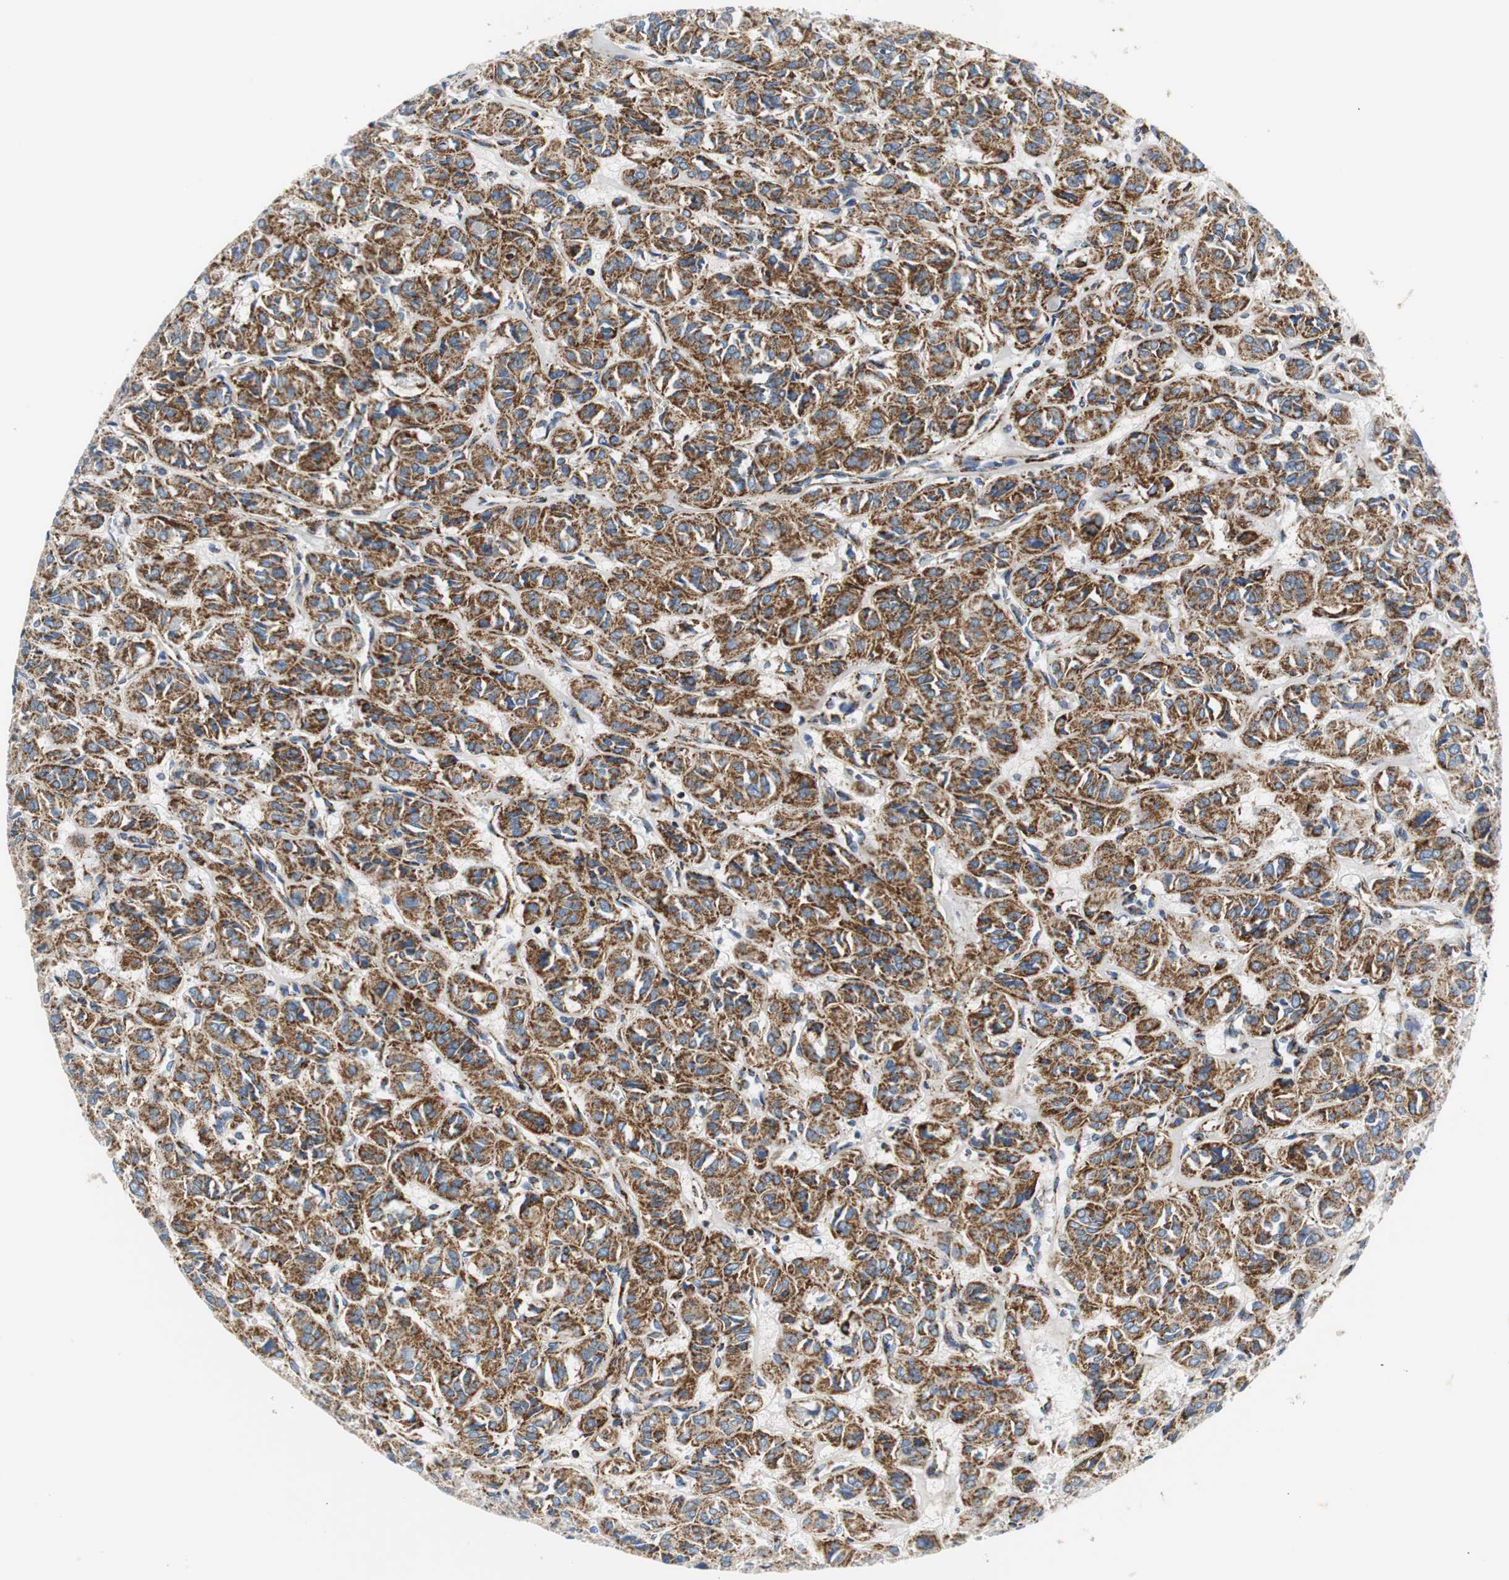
{"staining": {"intensity": "strong", "quantity": ">75%", "location": "cytoplasmic/membranous"}, "tissue": "thyroid cancer", "cell_type": "Tumor cells", "image_type": "cancer", "snomed": [{"axis": "morphology", "description": "Follicular adenoma carcinoma, NOS"}, {"axis": "topography", "description": "Thyroid gland"}], "caption": "DAB immunohistochemical staining of thyroid cancer (follicular adenoma carcinoma) exhibits strong cytoplasmic/membranous protein staining in approximately >75% of tumor cells. (Brightfield microscopy of DAB IHC at high magnification).", "gene": "C1QTNF7", "patient": {"sex": "female", "age": 71}}